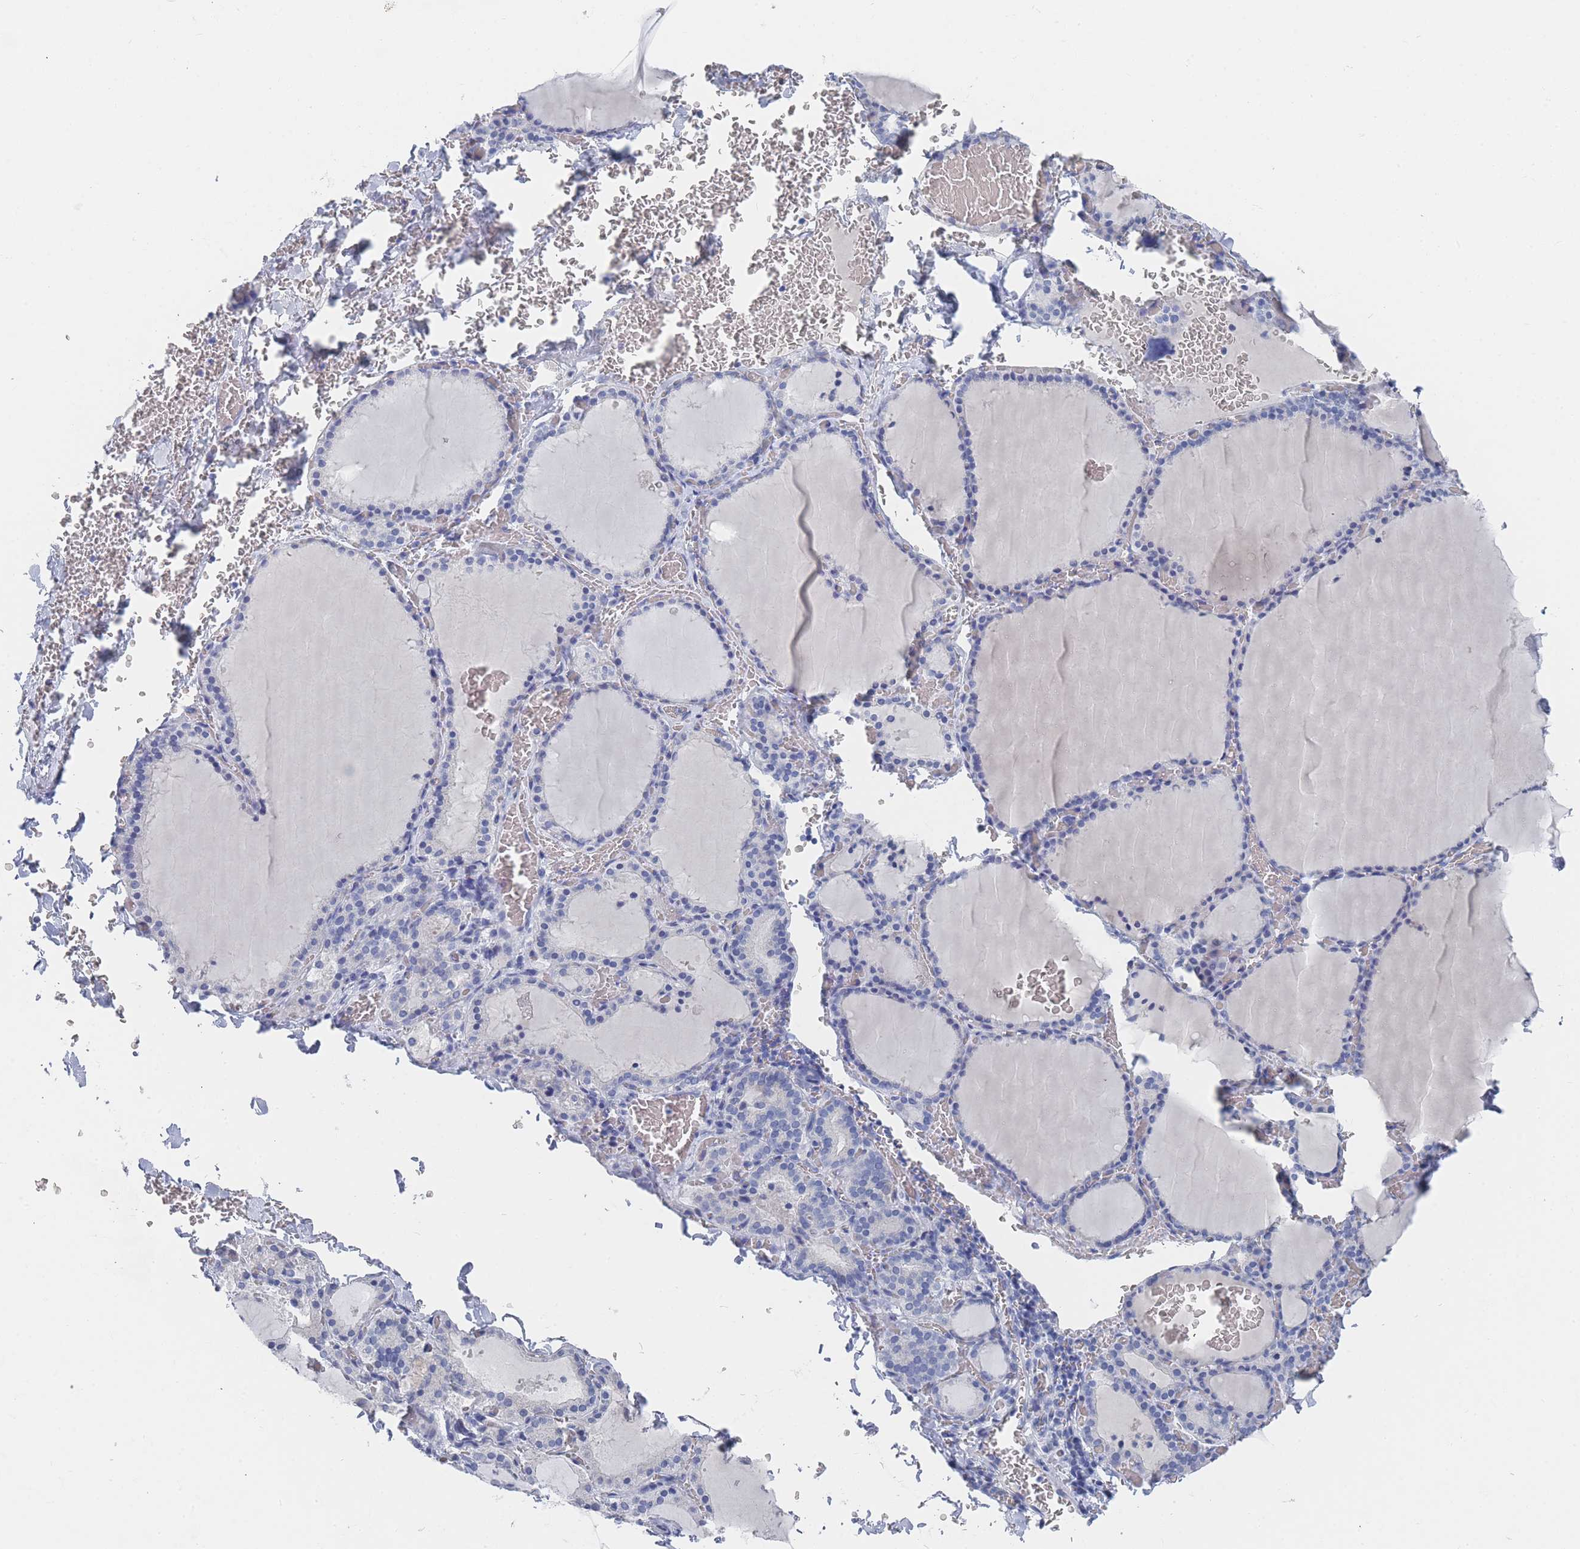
{"staining": {"intensity": "negative", "quantity": "none", "location": "none"}, "tissue": "thyroid gland", "cell_type": "Glandular cells", "image_type": "normal", "snomed": [{"axis": "morphology", "description": "Normal tissue, NOS"}, {"axis": "topography", "description": "Thyroid gland"}], "caption": "The image demonstrates no significant expression in glandular cells of thyroid gland.", "gene": "ACAD11", "patient": {"sex": "female", "age": 39}}